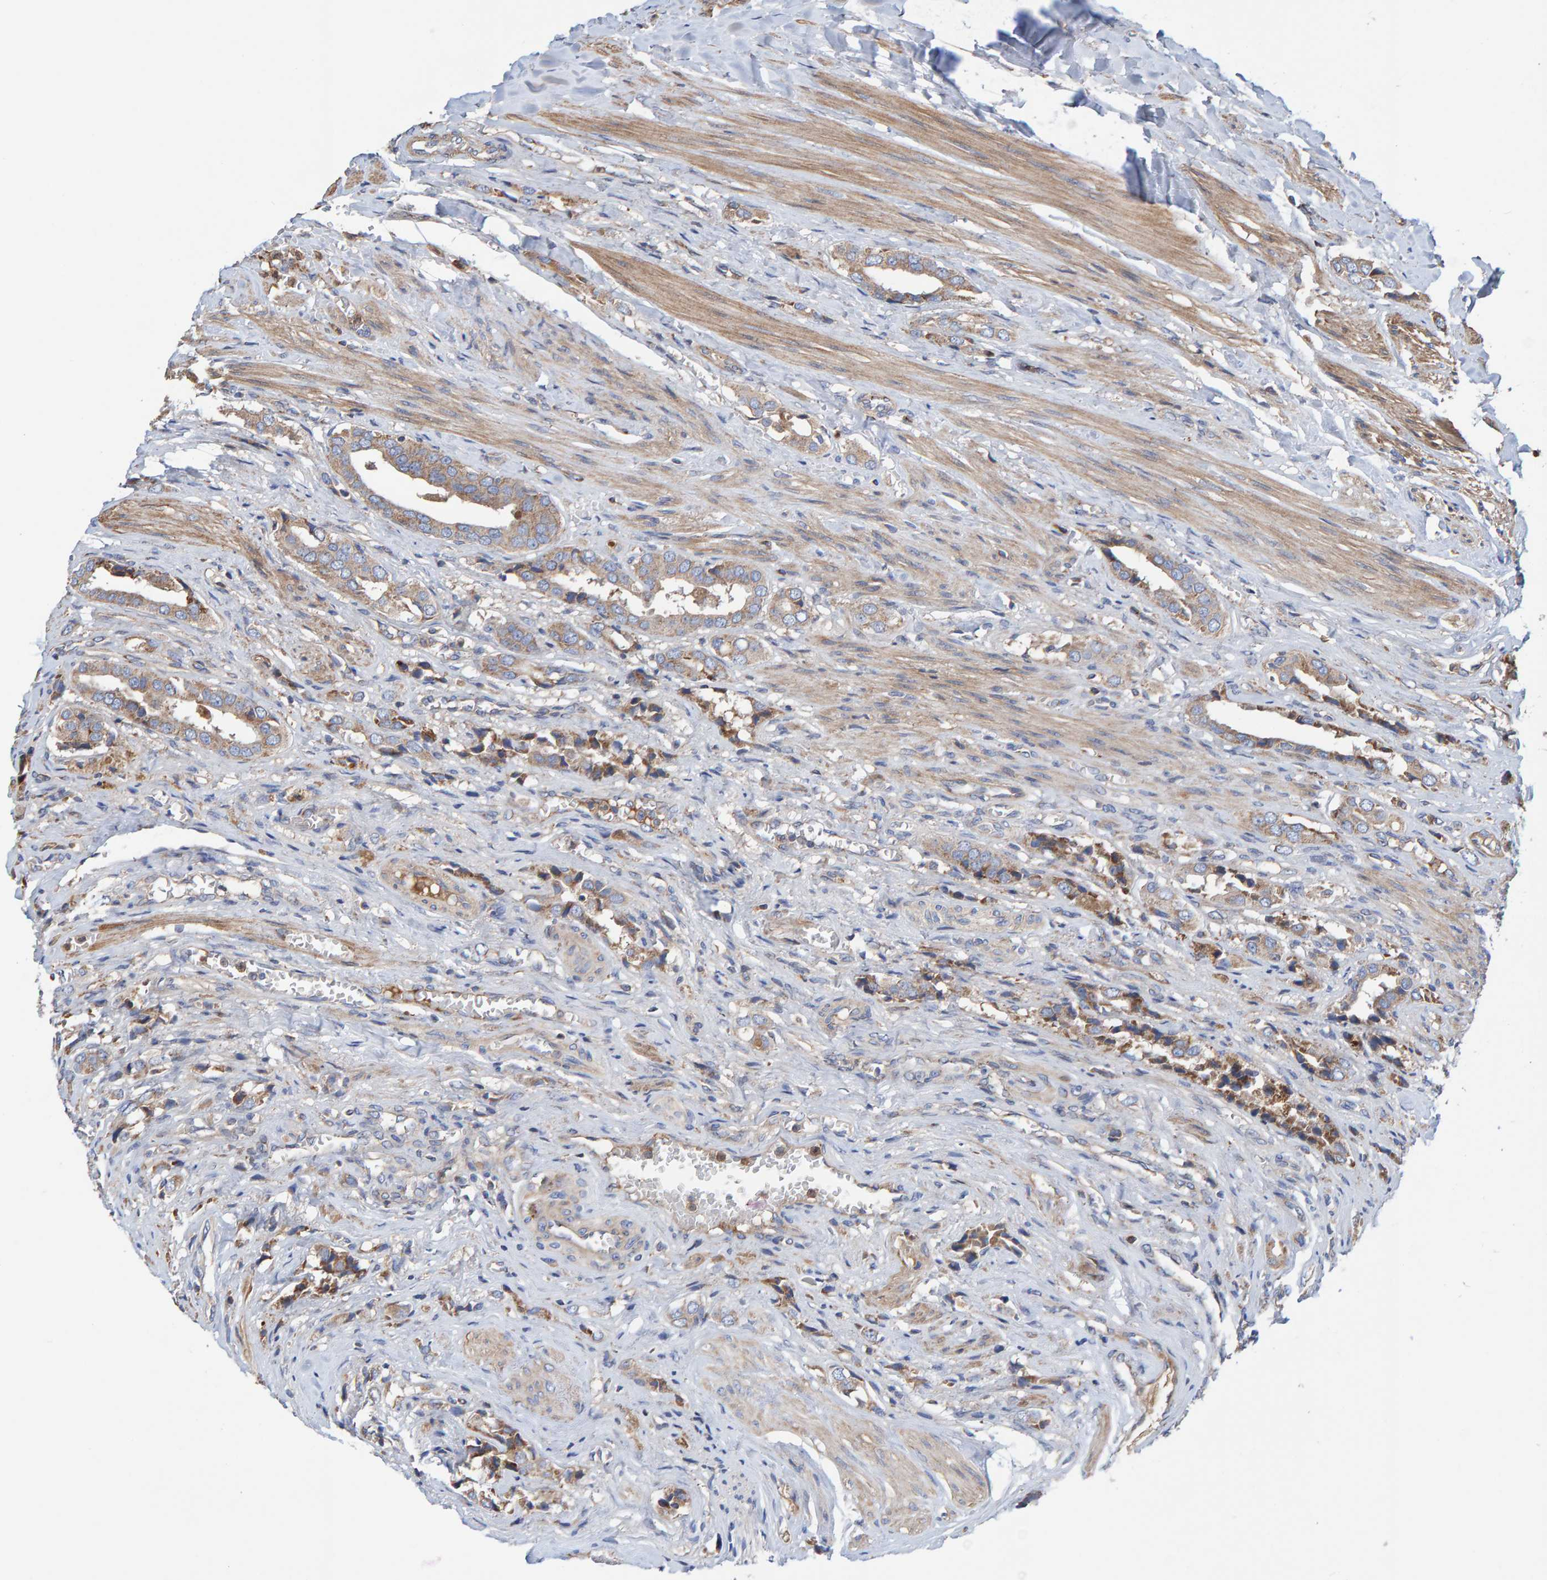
{"staining": {"intensity": "weak", "quantity": ">75%", "location": "cytoplasmic/membranous"}, "tissue": "prostate cancer", "cell_type": "Tumor cells", "image_type": "cancer", "snomed": [{"axis": "morphology", "description": "Adenocarcinoma, High grade"}, {"axis": "topography", "description": "Prostate"}], "caption": "A photomicrograph of human prostate cancer stained for a protein displays weak cytoplasmic/membranous brown staining in tumor cells. (DAB (3,3'-diaminobenzidine) IHC with brightfield microscopy, high magnification).", "gene": "KIAA0753", "patient": {"sex": "male", "age": 52}}